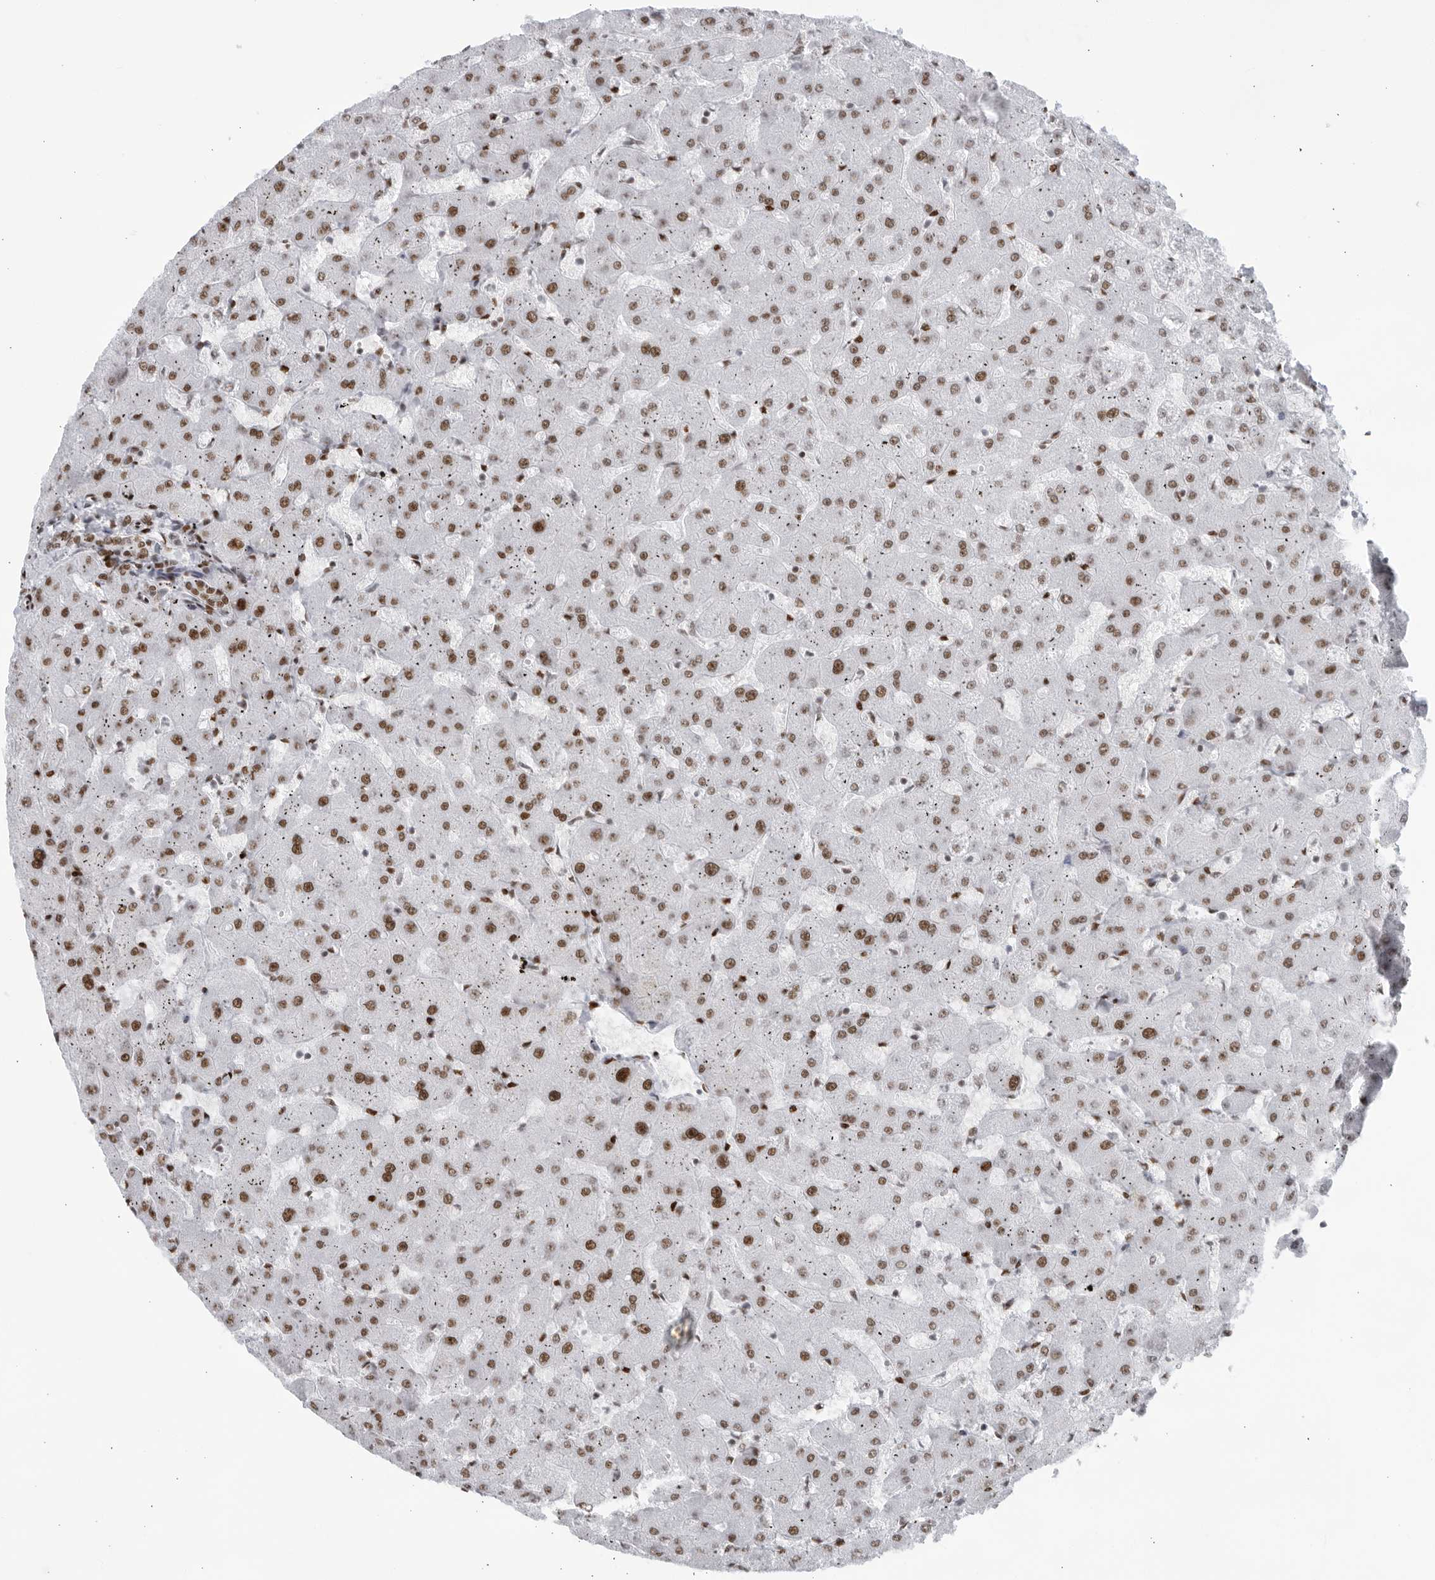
{"staining": {"intensity": "moderate", "quantity": ">75%", "location": "nuclear"}, "tissue": "liver", "cell_type": "Cholangiocytes", "image_type": "normal", "snomed": [{"axis": "morphology", "description": "Normal tissue, NOS"}, {"axis": "topography", "description": "Liver"}], "caption": "Immunohistochemical staining of normal human liver demonstrates >75% levels of moderate nuclear protein staining in about >75% of cholangiocytes.", "gene": "HP1BP3", "patient": {"sex": "female", "age": 63}}